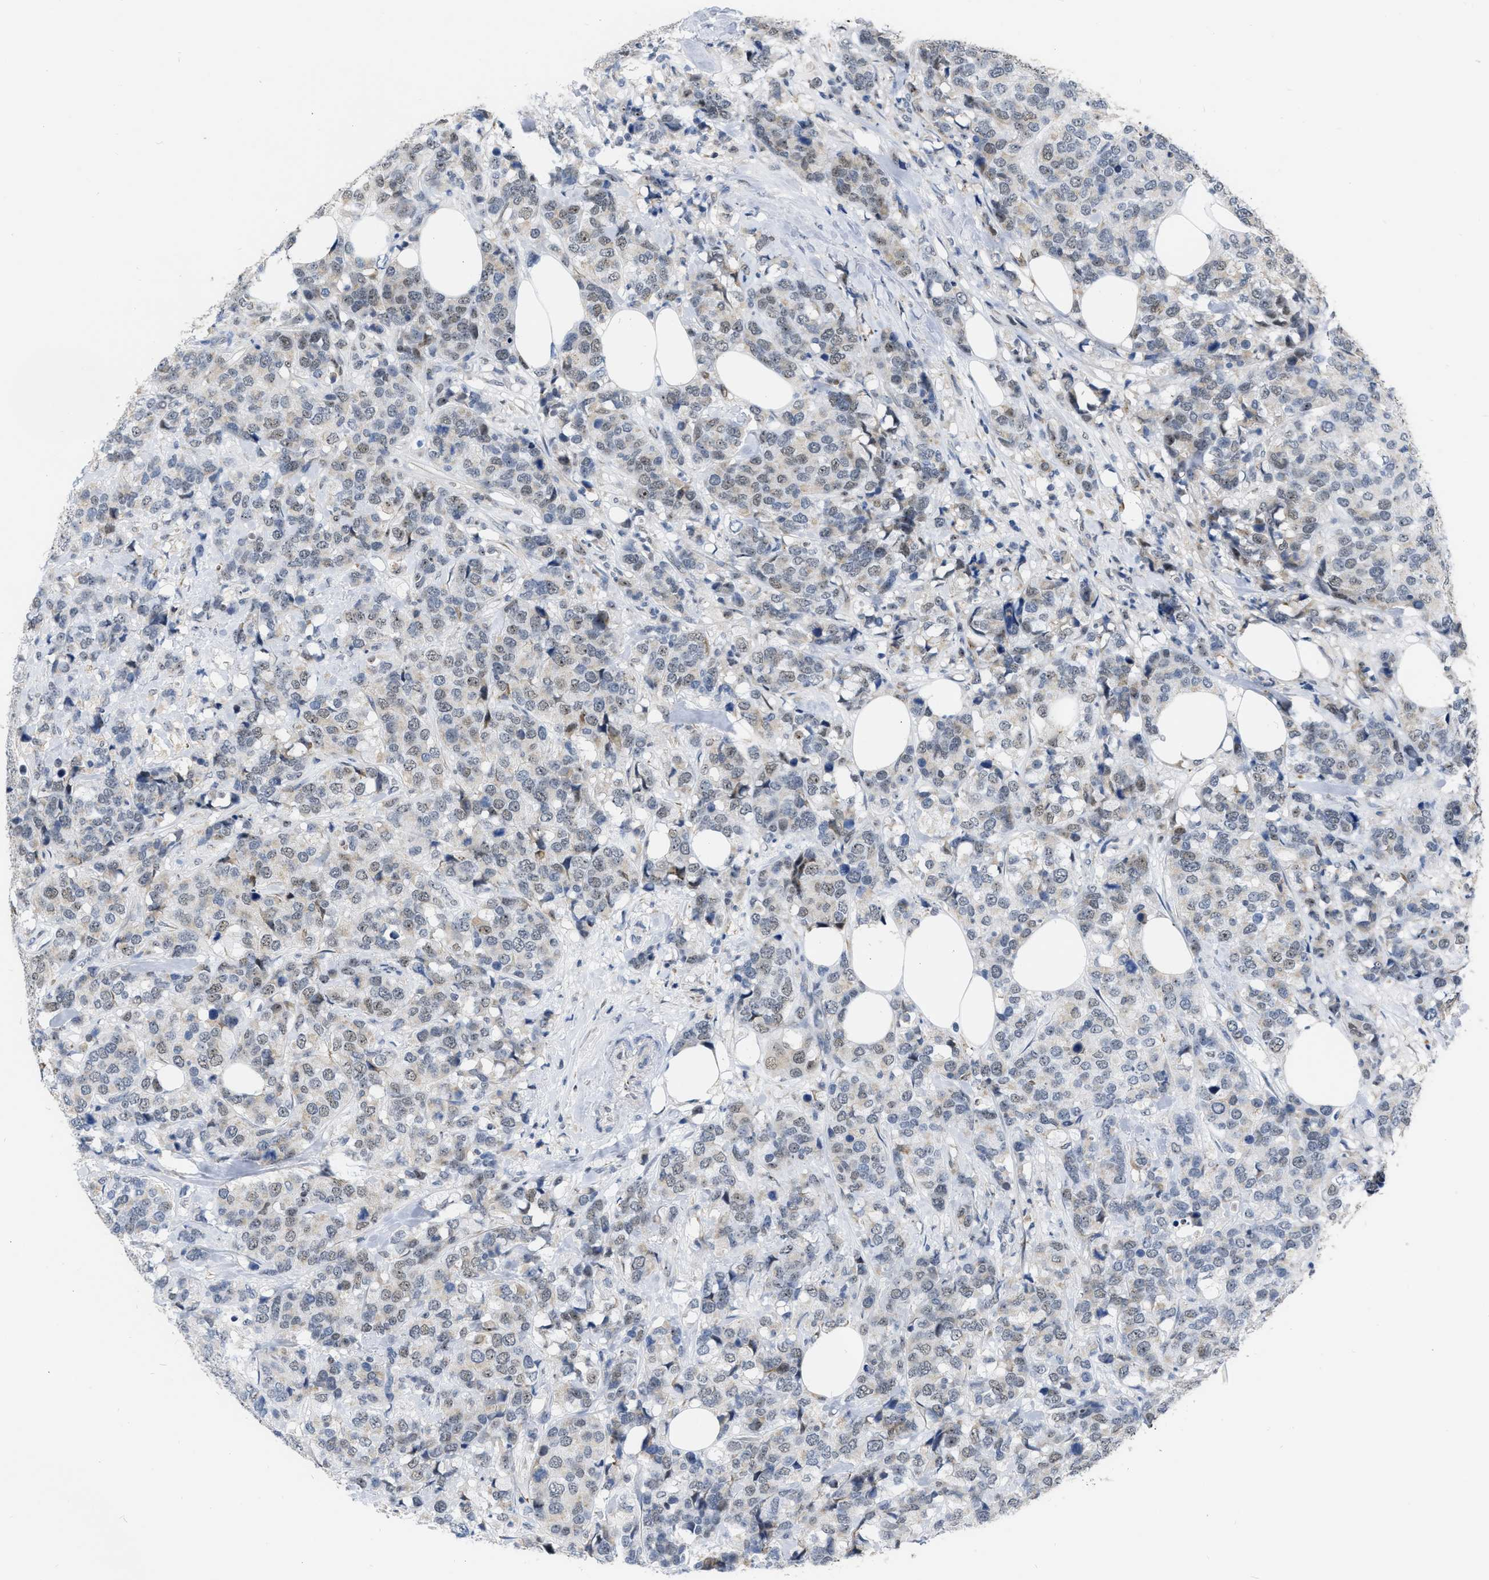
{"staining": {"intensity": "weak", "quantity": "25%-75%", "location": "nuclear"}, "tissue": "breast cancer", "cell_type": "Tumor cells", "image_type": "cancer", "snomed": [{"axis": "morphology", "description": "Lobular carcinoma"}, {"axis": "topography", "description": "Breast"}], "caption": "This is a photomicrograph of IHC staining of lobular carcinoma (breast), which shows weak expression in the nuclear of tumor cells.", "gene": "ELAC2", "patient": {"sex": "female", "age": 59}}